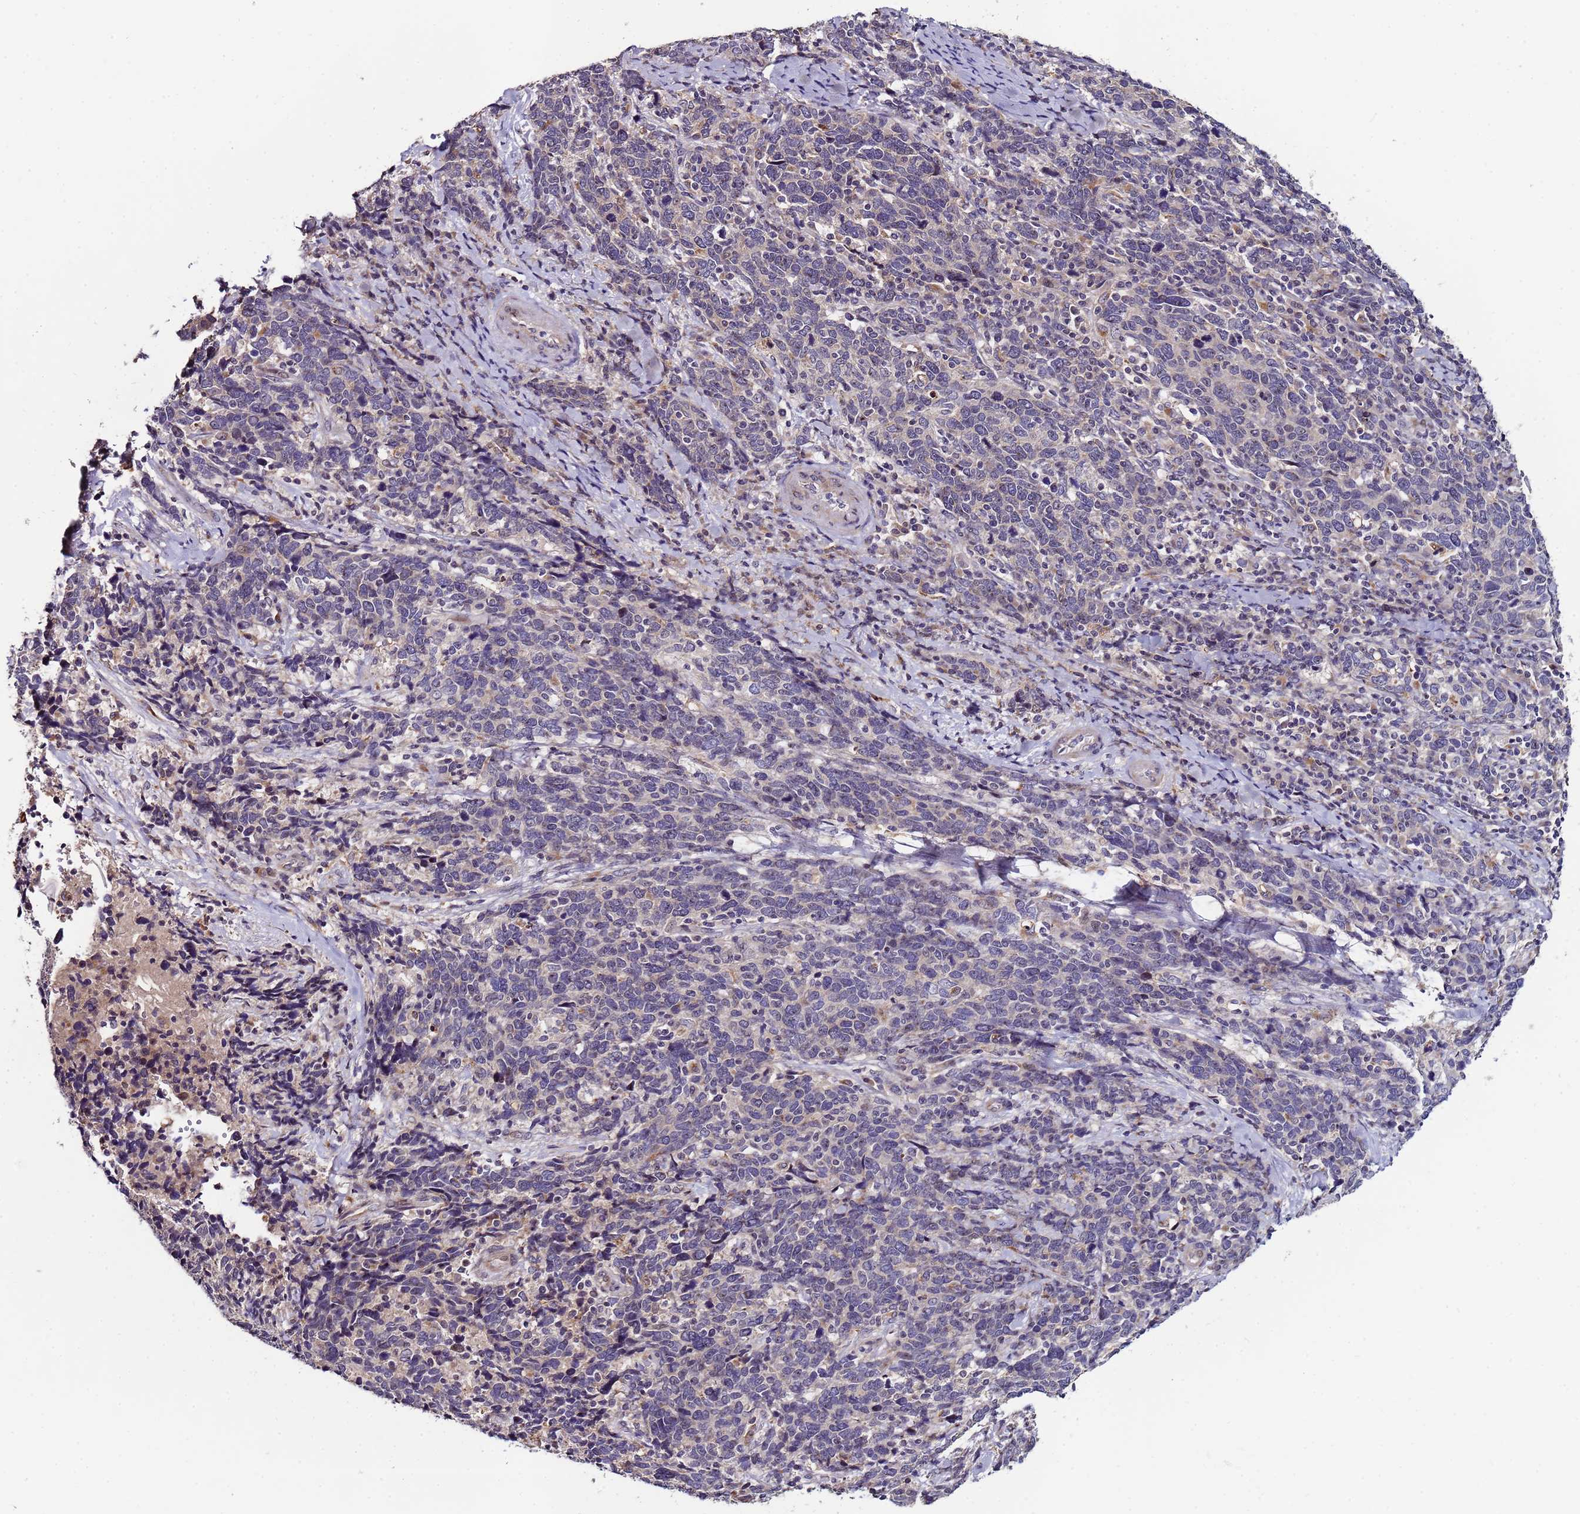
{"staining": {"intensity": "negative", "quantity": "none", "location": "none"}, "tissue": "cervical cancer", "cell_type": "Tumor cells", "image_type": "cancer", "snomed": [{"axis": "morphology", "description": "Squamous cell carcinoma, NOS"}, {"axis": "topography", "description": "Cervix"}], "caption": "A histopathology image of human cervical squamous cell carcinoma is negative for staining in tumor cells.", "gene": "KRI1", "patient": {"sex": "female", "age": 41}}